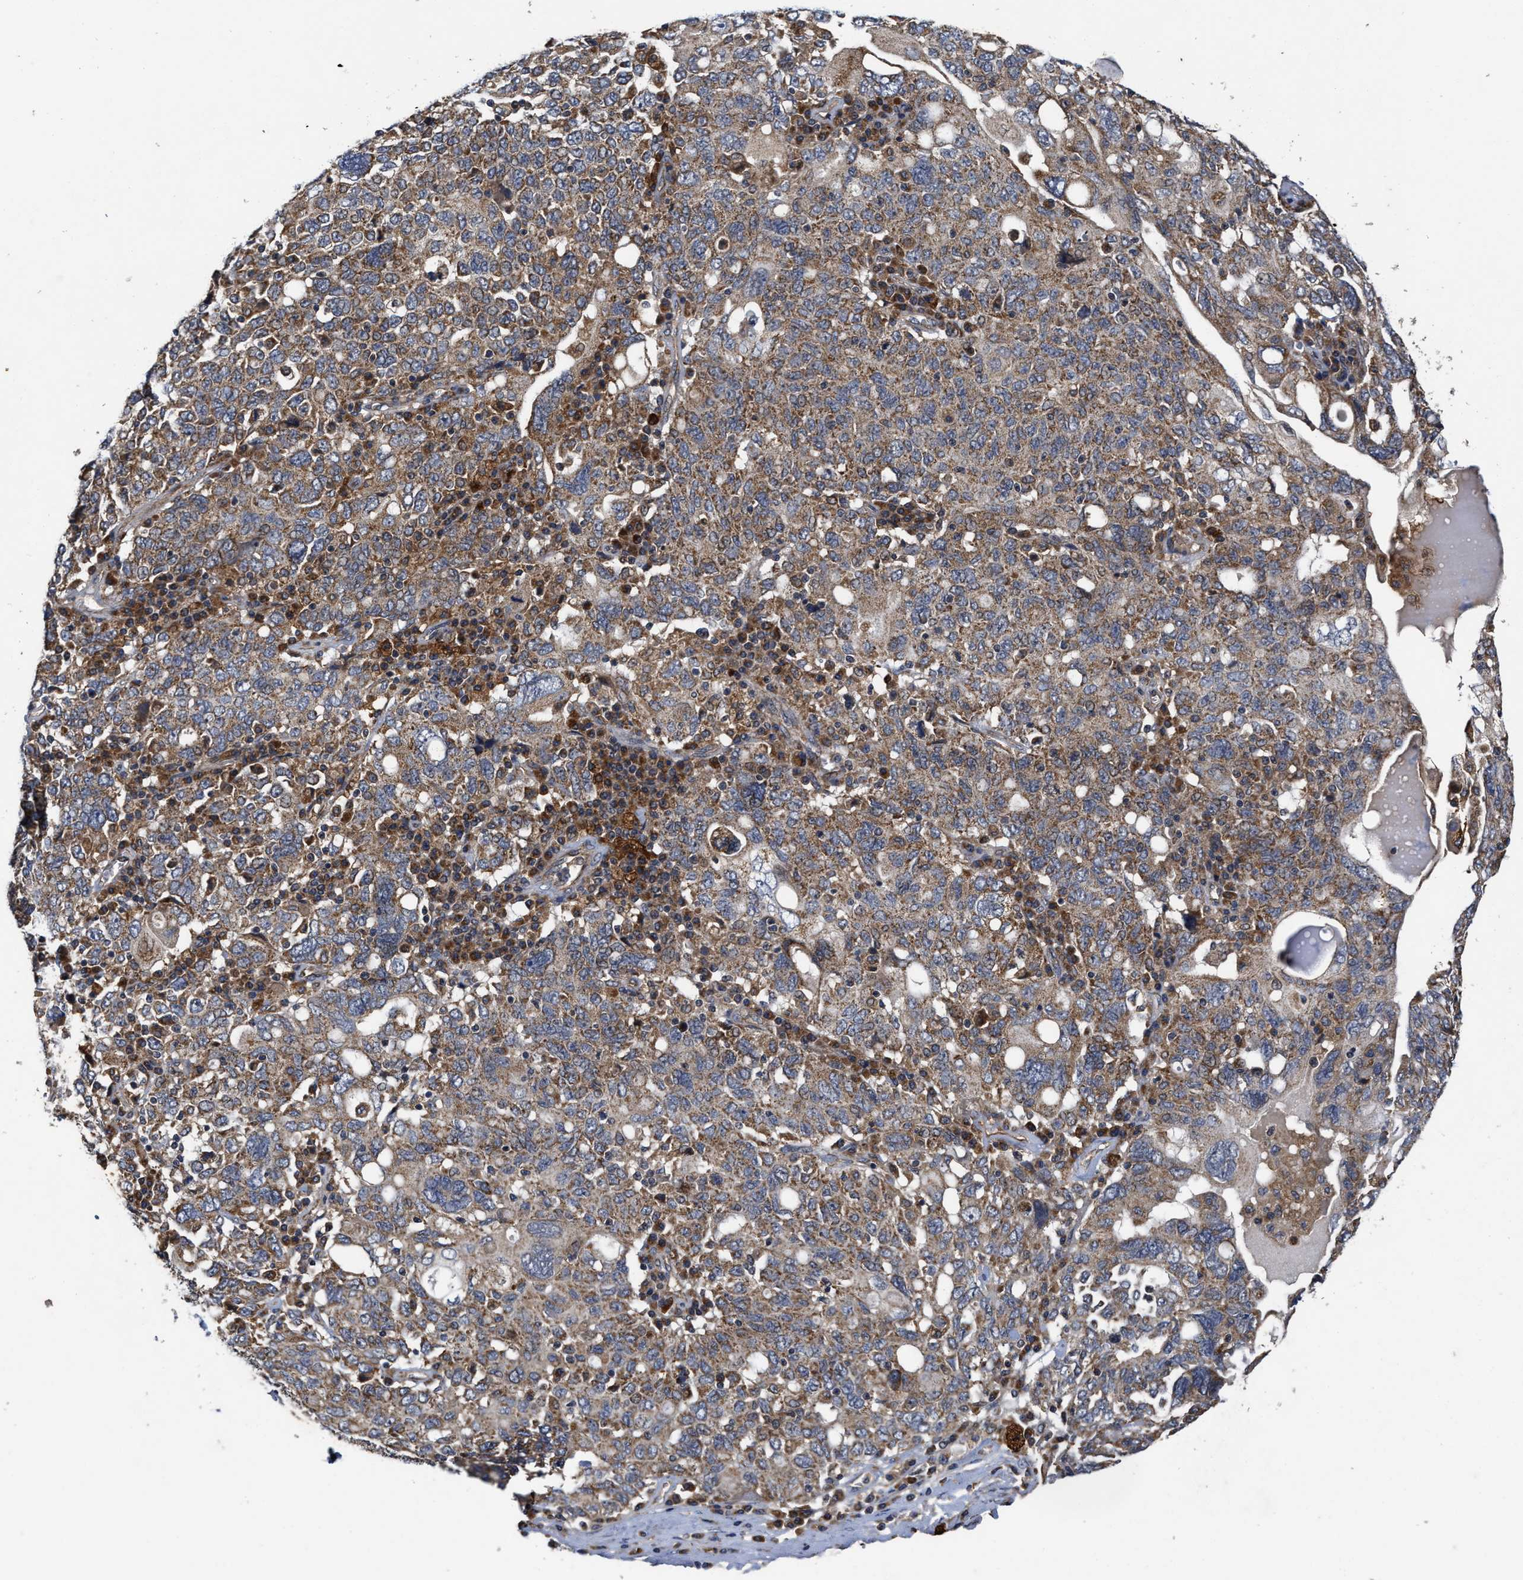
{"staining": {"intensity": "moderate", "quantity": ">75%", "location": "cytoplasmic/membranous"}, "tissue": "ovarian cancer", "cell_type": "Tumor cells", "image_type": "cancer", "snomed": [{"axis": "morphology", "description": "Carcinoma, endometroid"}, {"axis": "topography", "description": "Ovary"}], "caption": "Ovarian endometroid carcinoma was stained to show a protein in brown. There is medium levels of moderate cytoplasmic/membranous positivity in about >75% of tumor cells.", "gene": "EFNA4", "patient": {"sex": "female", "age": 62}}